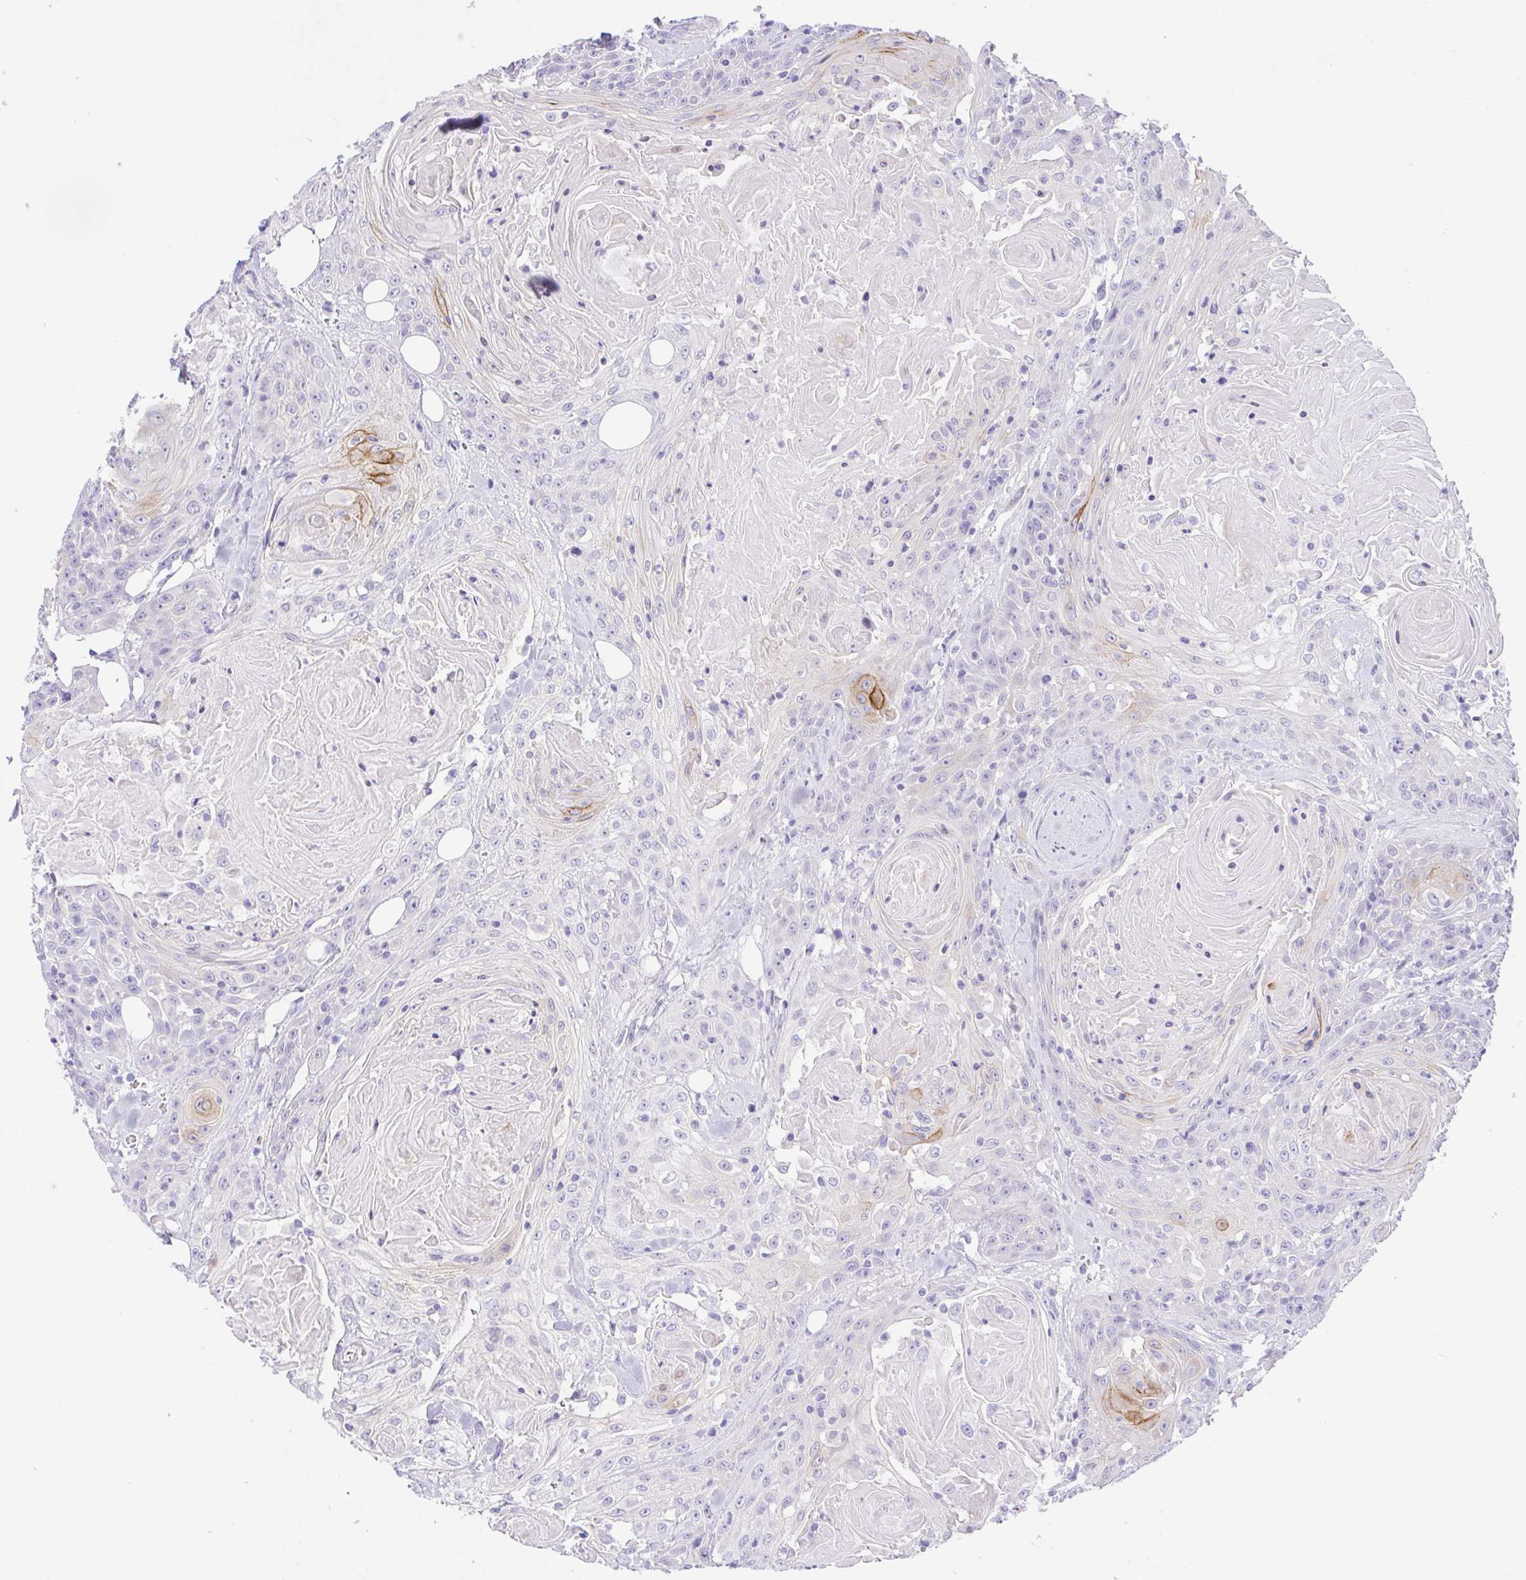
{"staining": {"intensity": "strong", "quantity": "<25%", "location": "cytoplasmic/membranous"}, "tissue": "head and neck cancer", "cell_type": "Tumor cells", "image_type": "cancer", "snomed": [{"axis": "morphology", "description": "Squamous cell carcinoma, NOS"}, {"axis": "topography", "description": "Head-Neck"}], "caption": "Strong cytoplasmic/membranous positivity is identified in approximately <25% of tumor cells in head and neck squamous cell carcinoma.", "gene": "KRTDAP", "patient": {"sex": "female", "age": 84}}